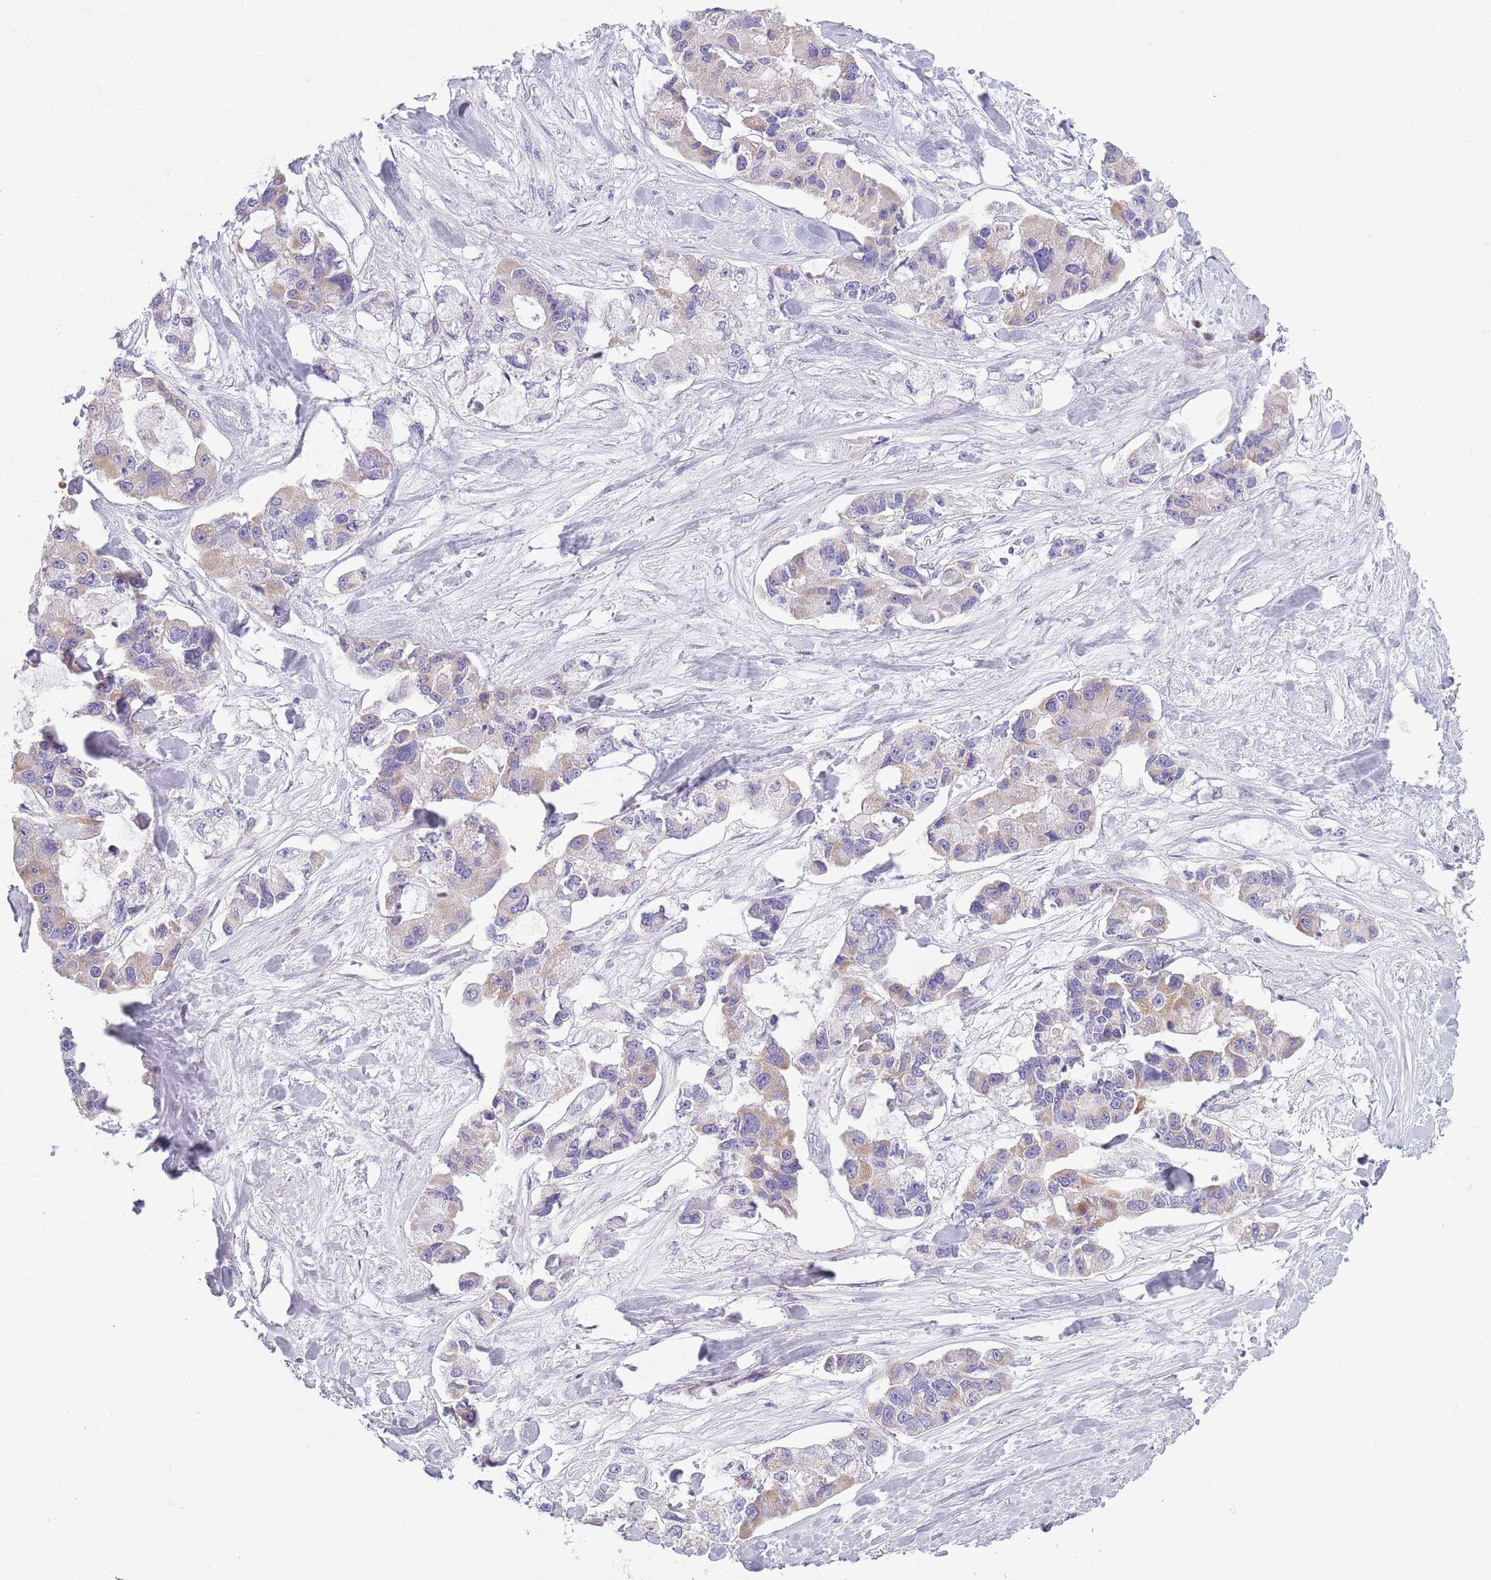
{"staining": {"intensity": "weak", "quantity": "25%-75%", "location": "cytoplasmic/membranous"}, "tissue": "lung cancer", "cell_type": "Tumor cells", "image_type": "cancer", "snomed": [{"axis": "morphology", "description": "Adenocarcinoma, NOS"}, {"axis": "topography", "description": "Lung"}], "caption": "Weak cytoplasmic/membranous staining is present in about 25%-75% of tumor cells in adenocarcinoma (lung). The staining was performed using DAB (3,3'-diaminobenzidine) to visualize the protein expression in brown, while the nuclei were stained in blue with hematoxylin (Magnification: 20x).", "gene": "COQ5", "patient": {"sex": "female", "age": 54}}